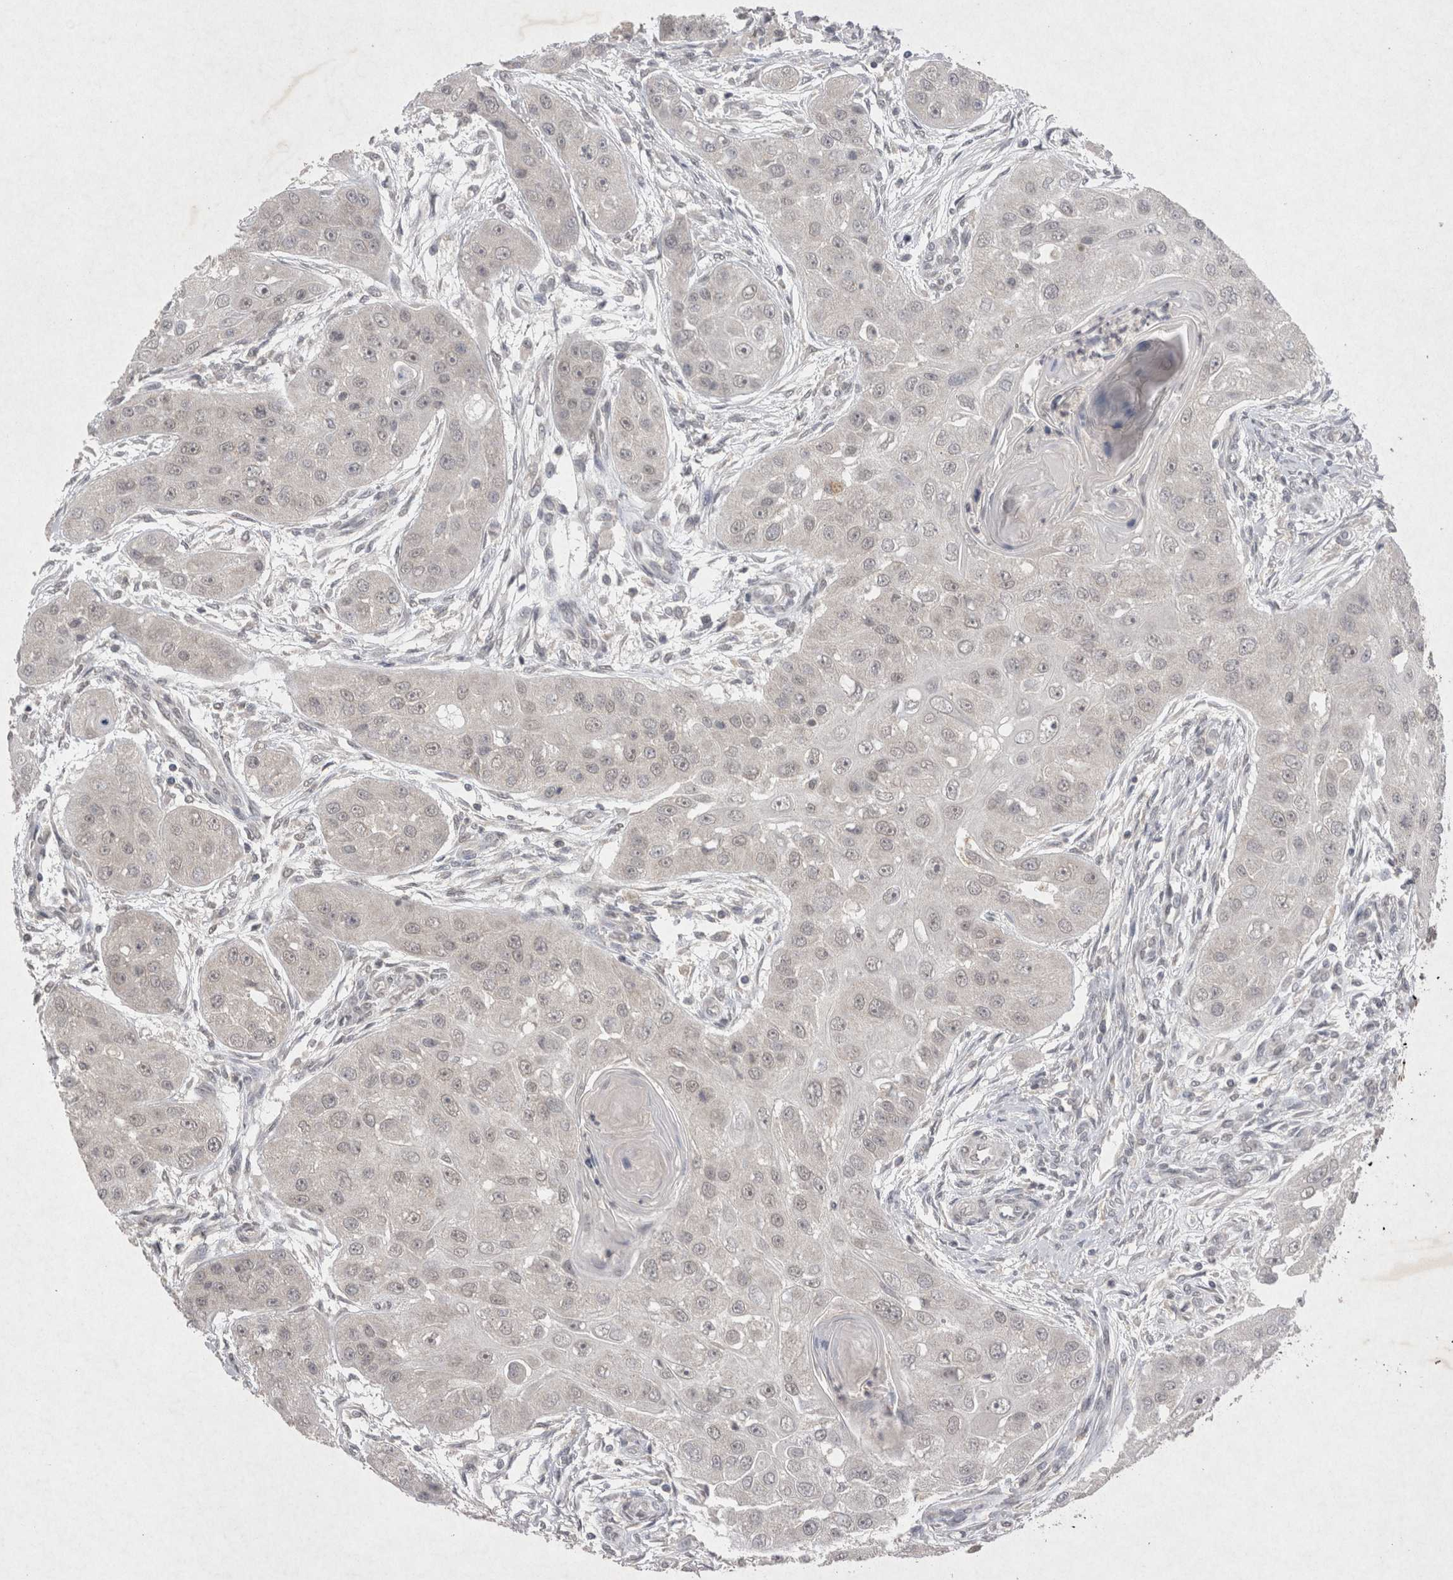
{"staining": {"intensity": "negative", "quantity": "none", "location": "none"}, "tissue": "head and neck cancer", "cell_type": "Tumor cells", "image_type": "cancer", "snomed": [{"axis": "morphology", "description": "Normal tissue, NOS"}, {"axis": "morphology", "description": "Squamous cell carcinoma, NOS"}, {"axis": "topography", "description": "Skeletal muscle"}, {"axis": "topography", "description": "Head-Neck"}], "caption": "Immunohistochemical staining of human head and neck cancer (squamous cell carcinoma) demonstrates no significant positivity in tumor cells. (DAB IHC, high magnification).", "gene": "LYVE1", "patient": {"sex": "male", "age": 51}}